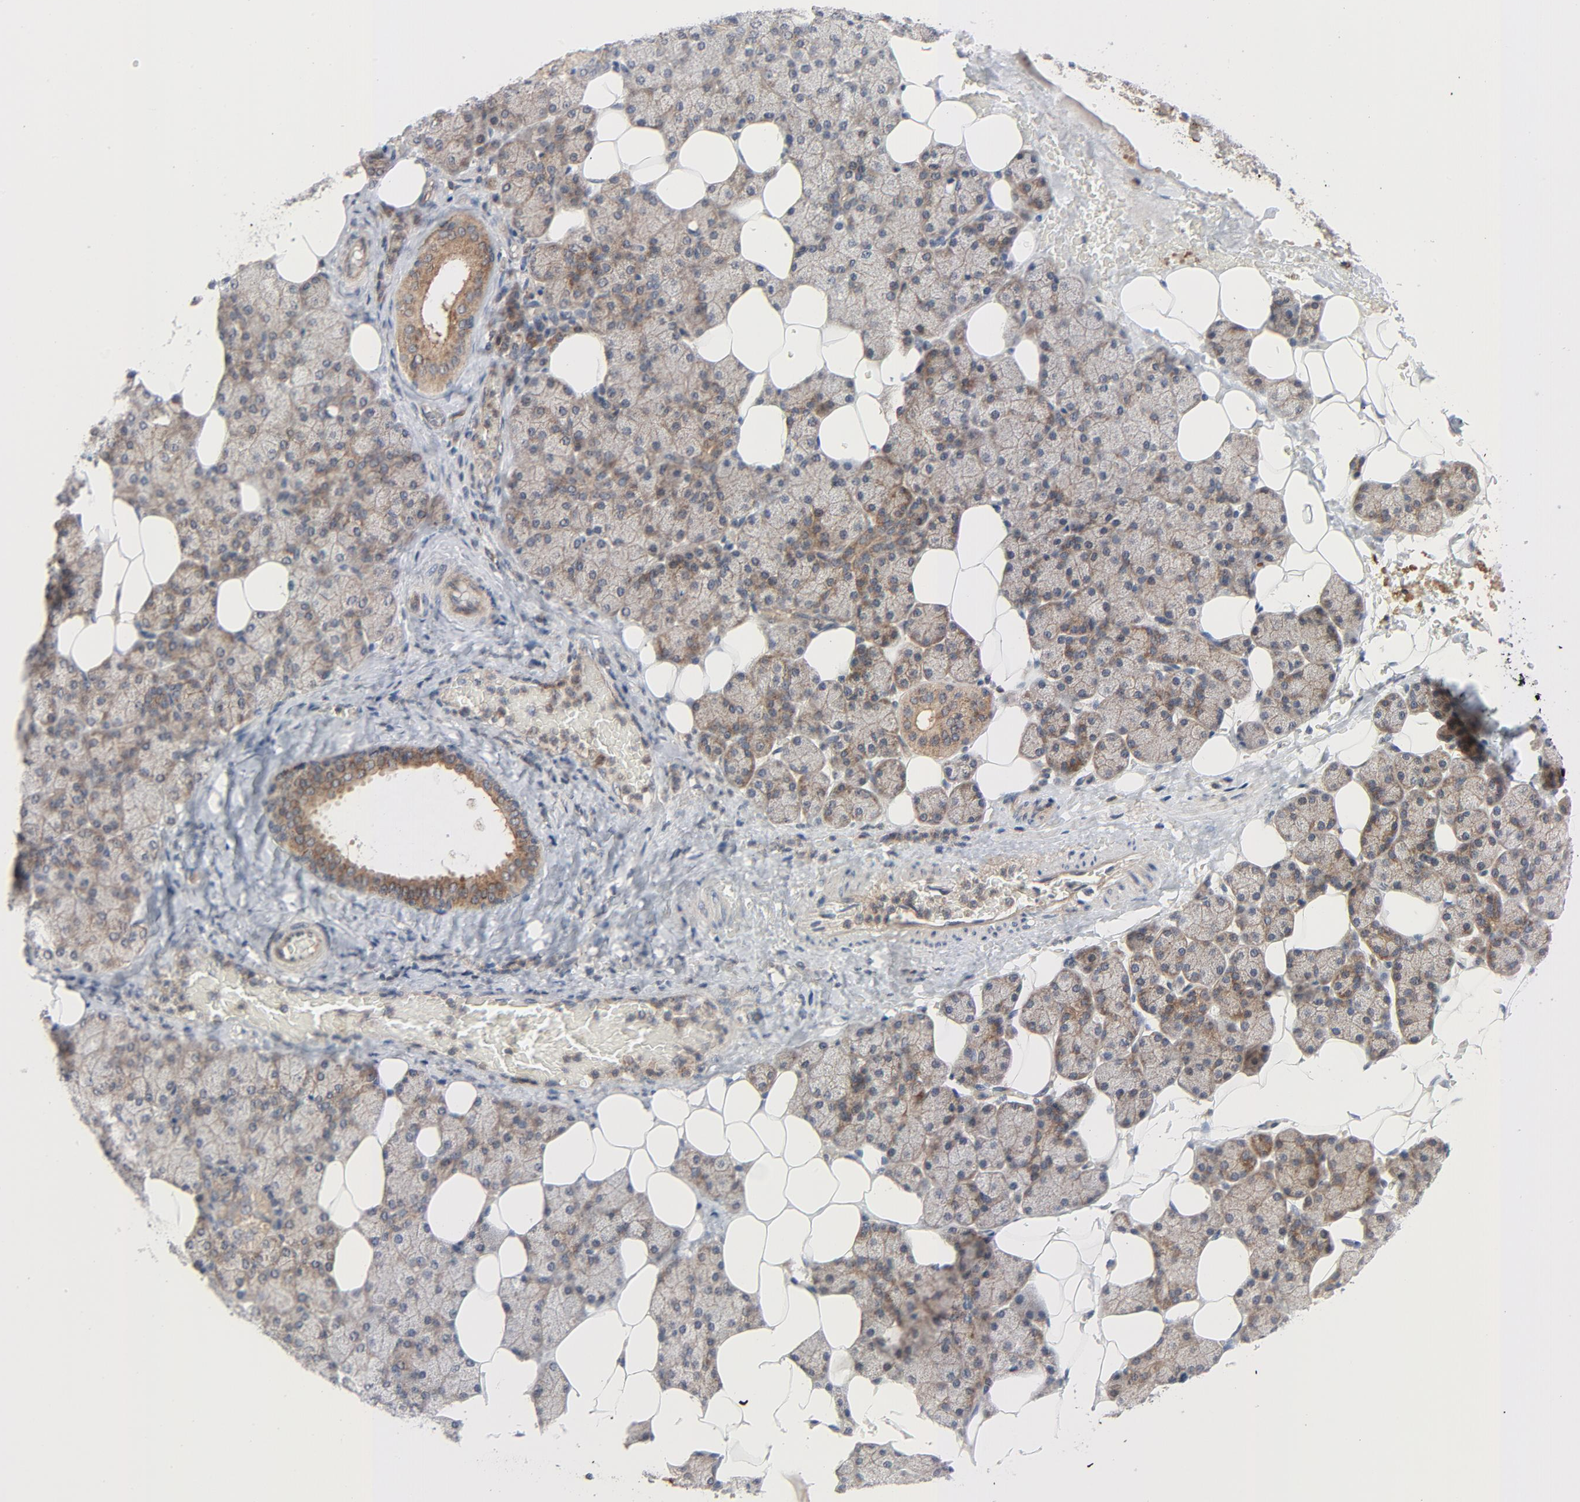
{"staining": {"intensity": "moderate", "quantity": ">75%", "location": "cytoplasmic/membranous"}, "tissue": "salivary gland", "cell_type": "Glandular cells", "image_type": "normal", "snomed": [{"axis": "morphology", "description": "Normal tissue, NOS"}, {"axis": "topography", "description": "Lymph node"}, {"axis": "topography", "description": "Salivary gland"}], "caption": "Salivary gland stained with DAB (3,3'-diaminobenzidine) immunohistochemistry (IHC) reveals medium levels of moderate cytoplasmic/membranous expression in approximately >75% of glandular cells.", "gene": "TSG101", "patient": {"sex": "male", "age": 8}}